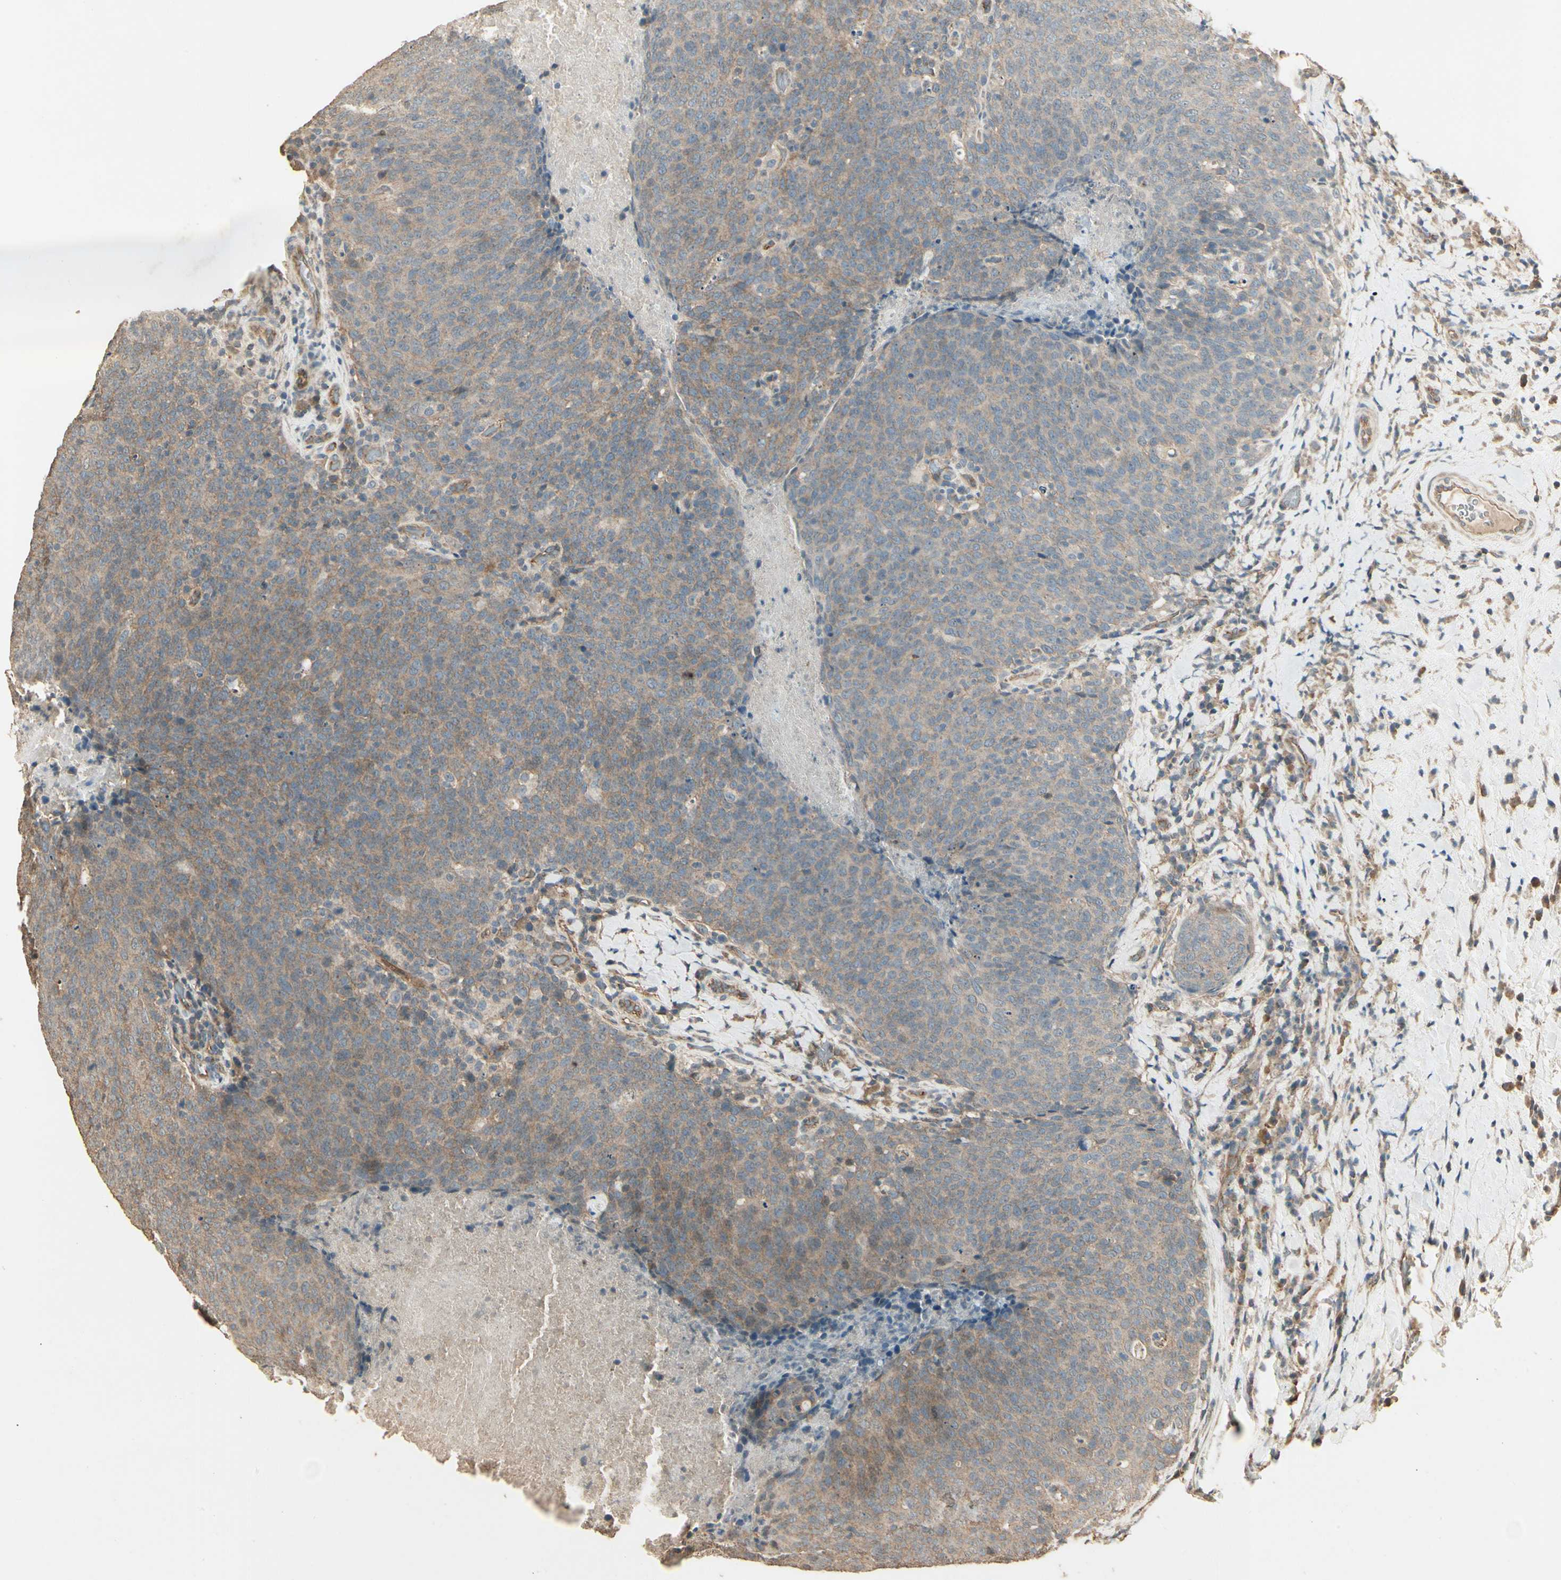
{"staining": {"intensity": "weak", "quantity": ">75%", "location": "cytoplasmic/membranous"}, "tissue": "head and neck cancer", "cell_type": "Tumor cells", "image_type": "cancer", "snomed": [{"axis": "morphology", "description": "Squamous cell carcinoma, NOS"}, {"axis": "morphology", "description": "Squamous cell carcinoma, metastatic, NOS"}, {"axis": "topography", "description": "Lymph node"}, {"axis": "topography", "description": "Head-Neck"}], "caption": "Protein expression analysis of head and neck squamous cell carcinoma shows weak cytoplasmic/membranous staining in about >75% of tumor cells.", "gene": "RNF180", "patient": {"sex": "male", "age": 62}}